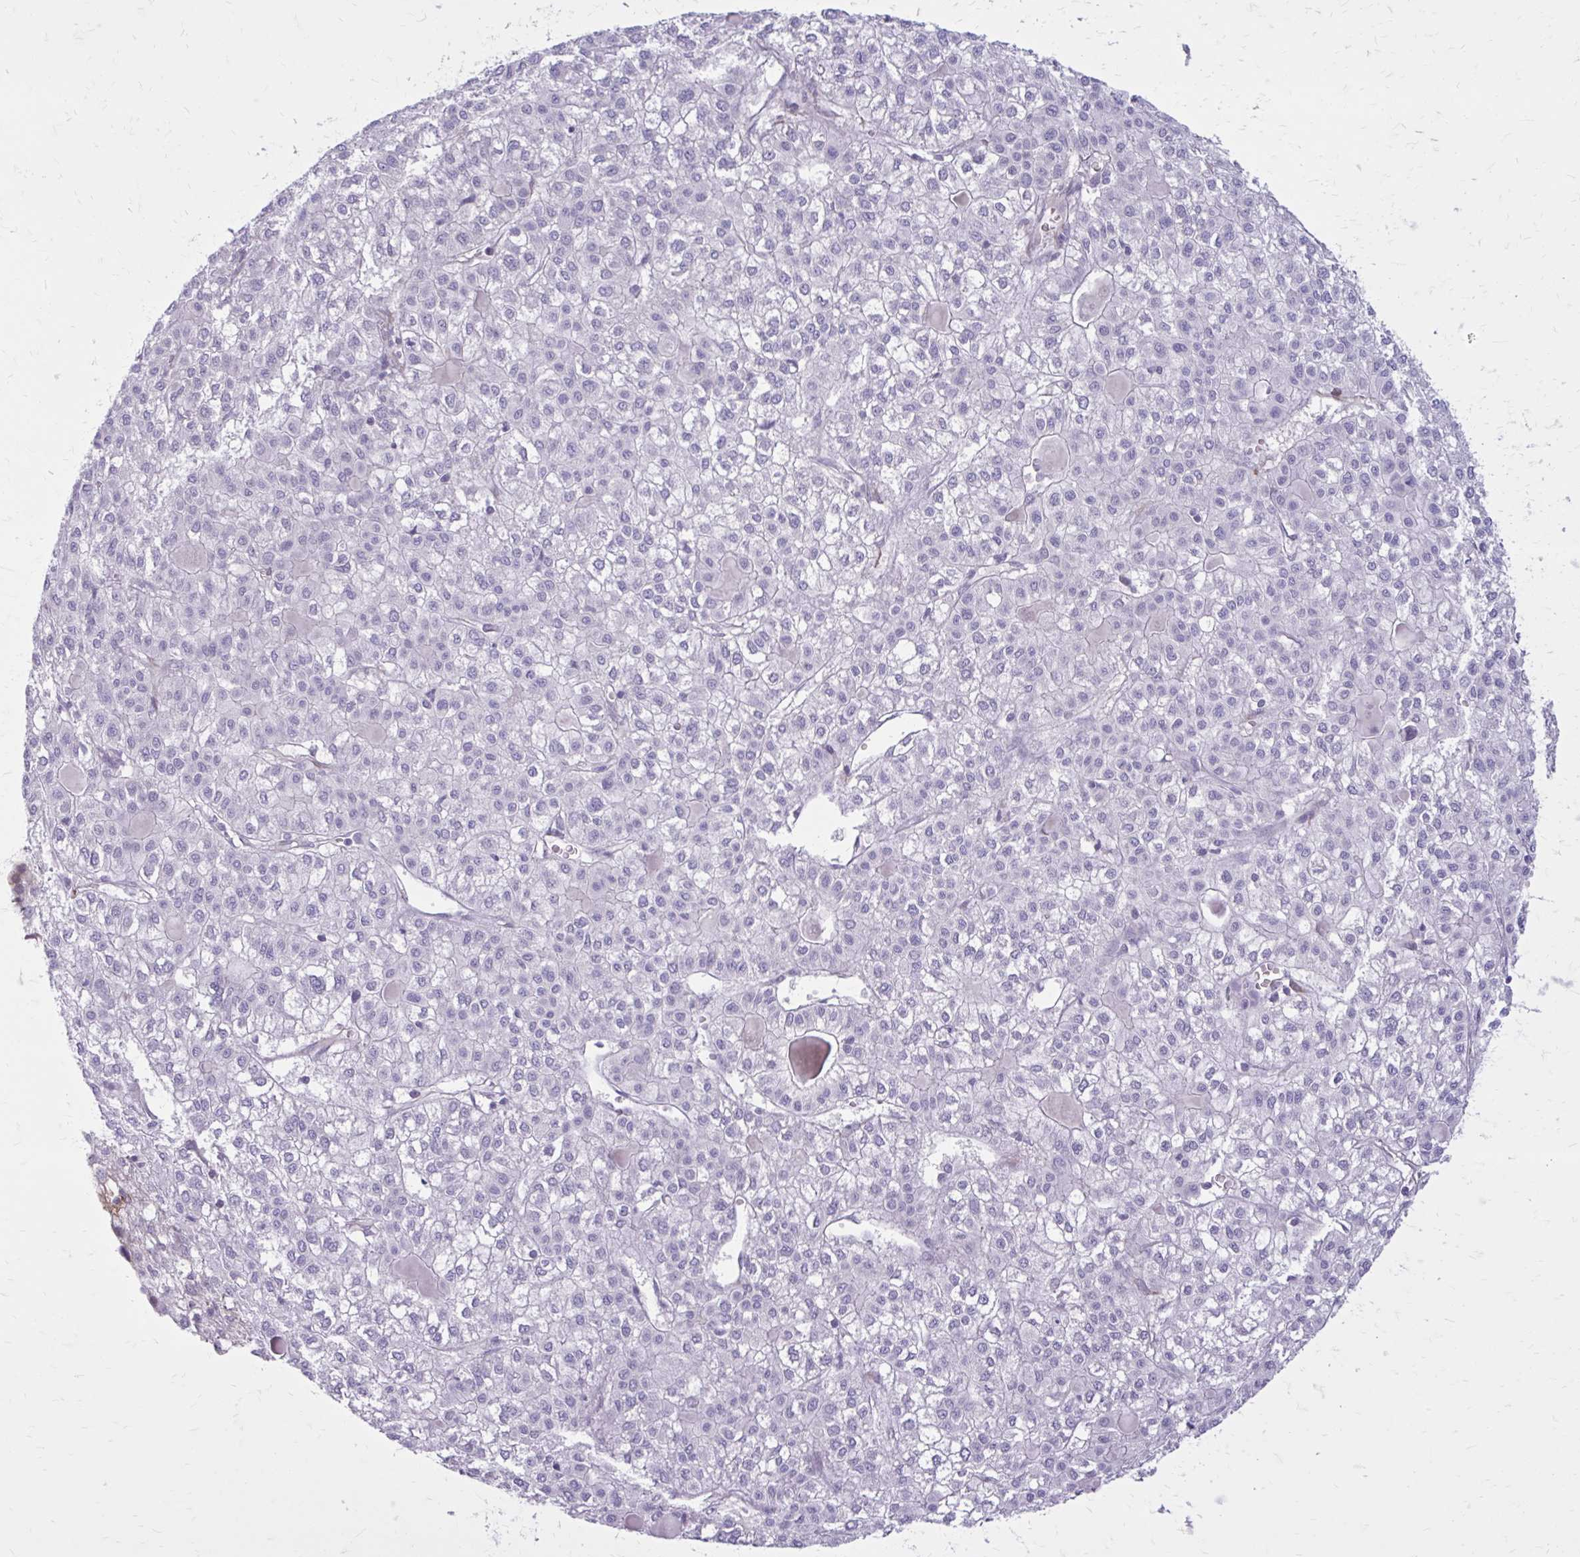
{"staining": {"intensity": "negative", "quantity": "none", "location": "none"}, "tissue": "liver cancer", "cell_type": "Tumor cells", "image_type": "cancer", "snomed": [{"axis": "morphology", "description": "Carcinoma, Hepatocellular, NOS"}, {"axis": "topography", "description": "Liver"}], "caption": "Tumor cells show no significant protein staining in liver hepatocellular carcinoma.", "gene": "BEND5", "patient": {"sex": "female", "age": 43}}